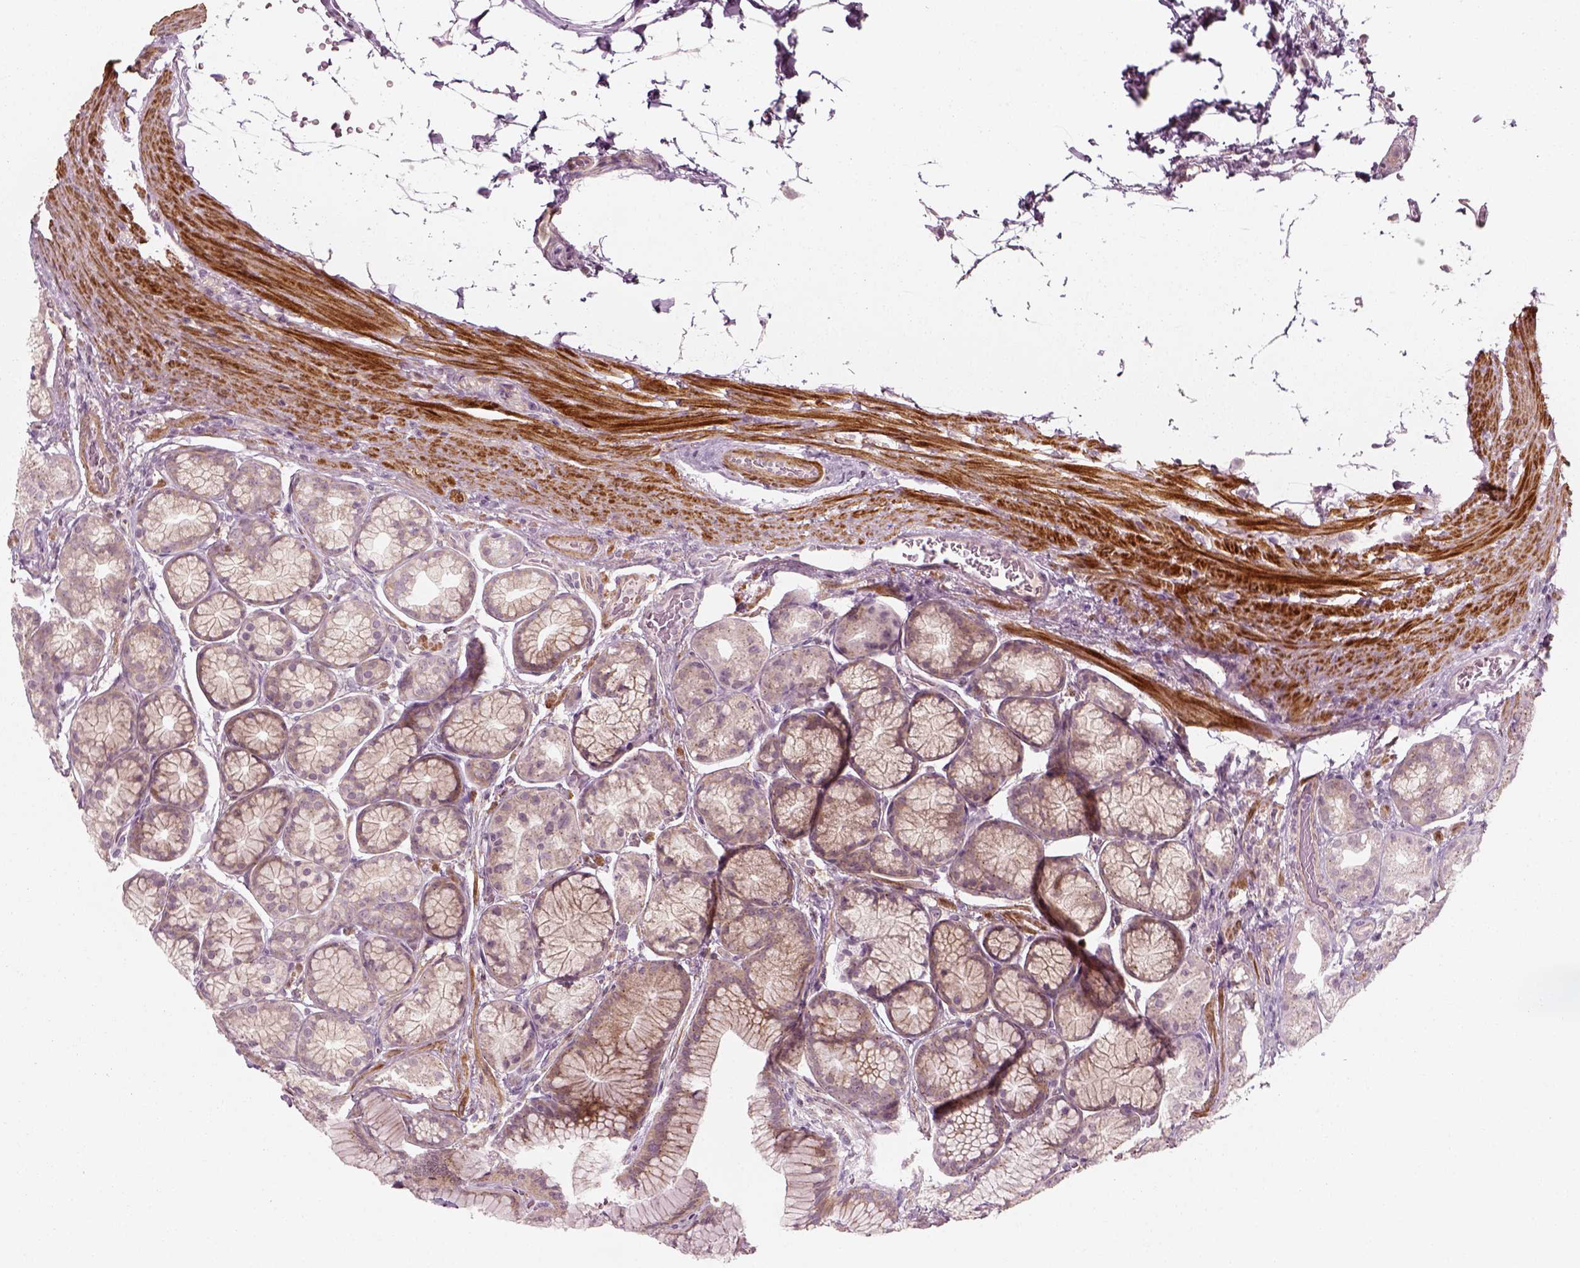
{"staining": {"intensity": "weak", "quantity": "<25%", "location": "cytoplasmic/membranous"}, "tissue": "stomach", "cell_type": "Glandular cells", "image_type": "normal", "snomed": [{"axis": "morphology", "description": "Normal tissue, NOS"}, {"axis": "morphology", "description": "Adenocarcinoma, NOS"}, {"axis": "morphology", "description": "Adenocarcinoma, High grade"}, {"axis": "topography", "description": "Stomach, upper"}, {"axis": "topography", "description": "Stomach"}], "caption": "This is an IHC micrograph of normal stomach. There is no expression in glandular cells.", "gene": "MLIP", "patient": {"sex": "female", "age": 65}}